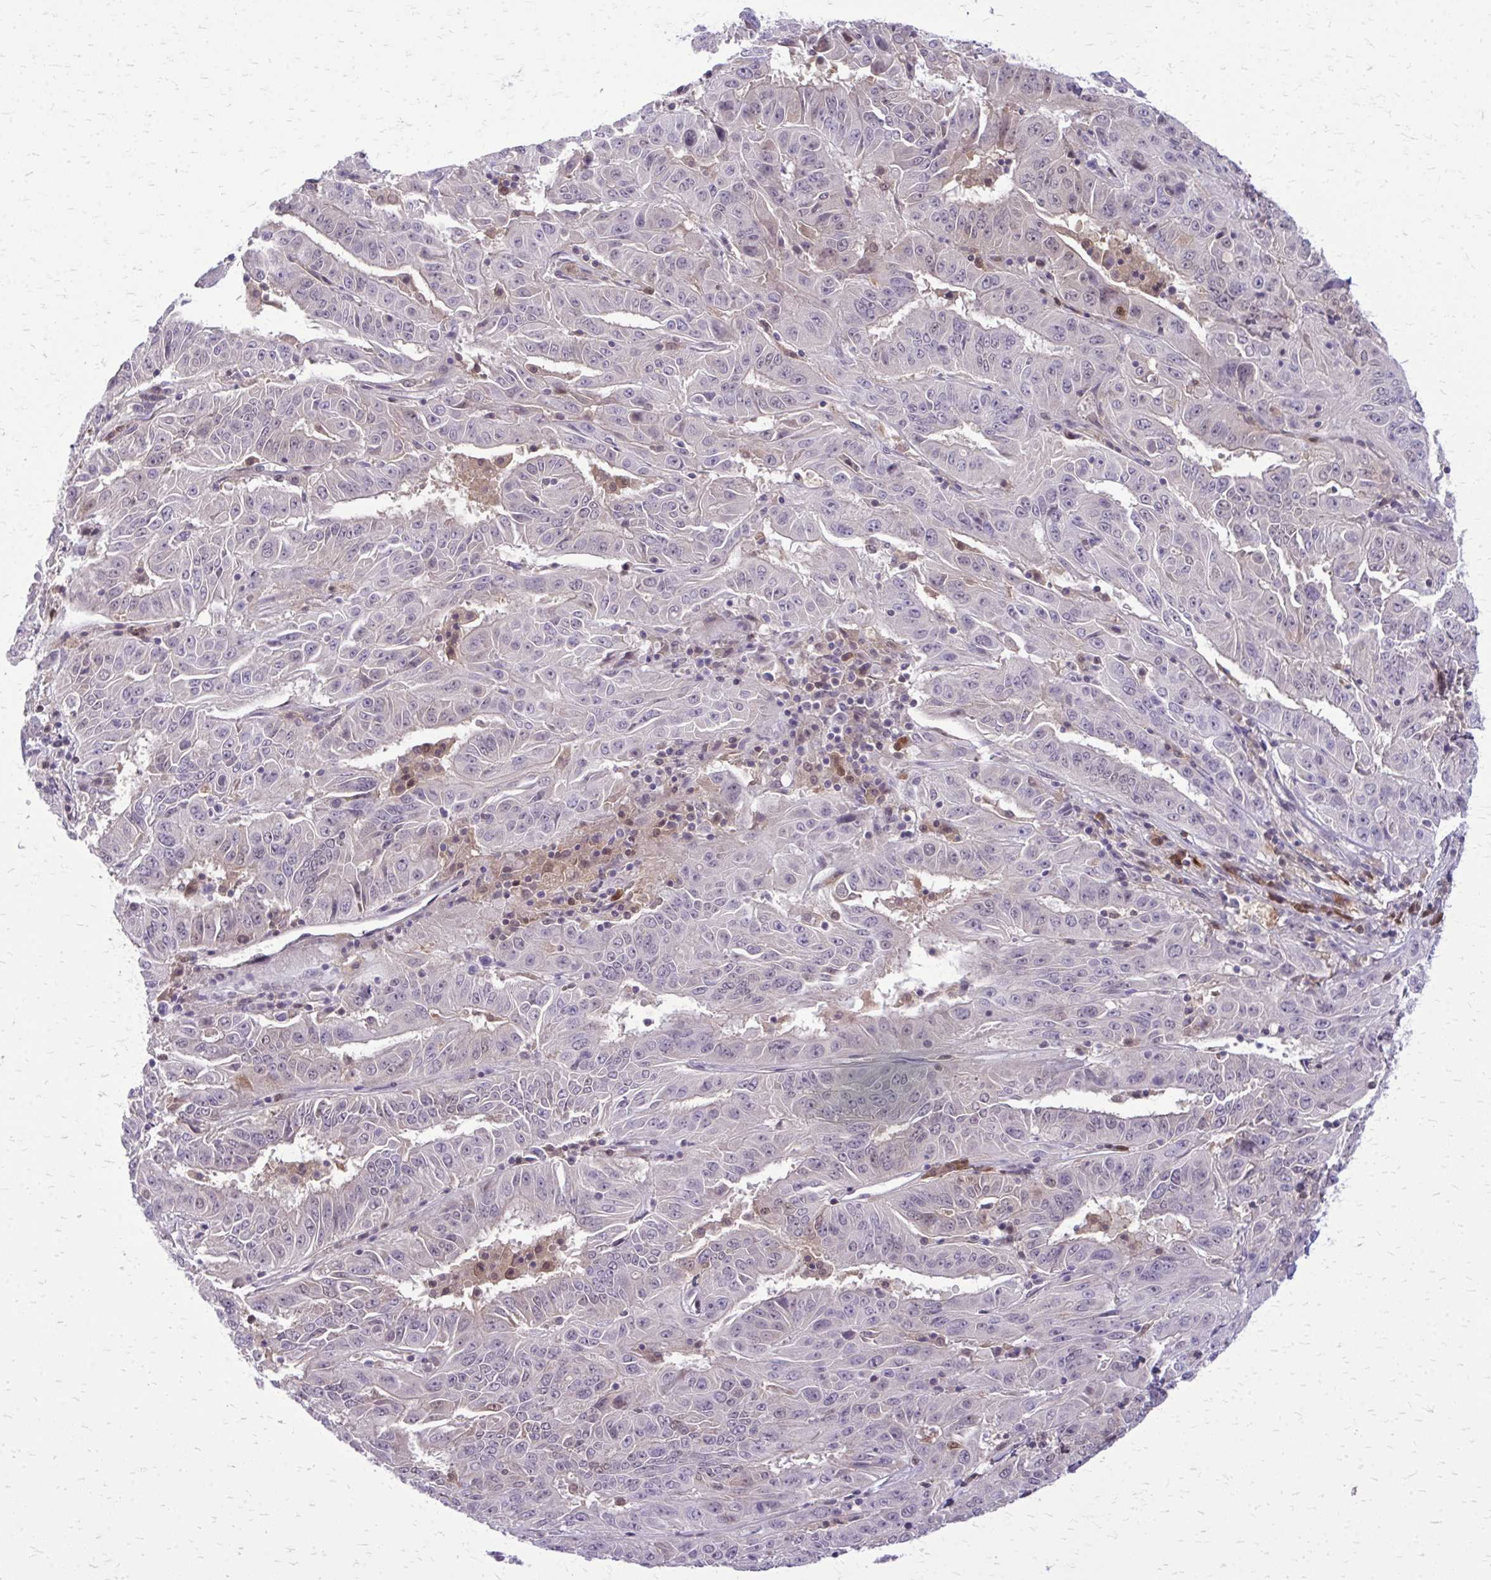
{"staining": {"intensity": "negative", "quantity": "none", "location": "none"}, "tissue": "pancreatic cancer", "cell_type": "Tumor cells", "image_type": "cancer", "snomed": [{"axis": "morphology", "description": "Adenocarcinoma, NOS"}, {"axis": "topography", "description": "Pancreas"}], "caption": "IHC of pancreatic cancer shows no staining in tumor cells.", "gene": "GLRX", "patient": {"sex": "male", "age": 63}}